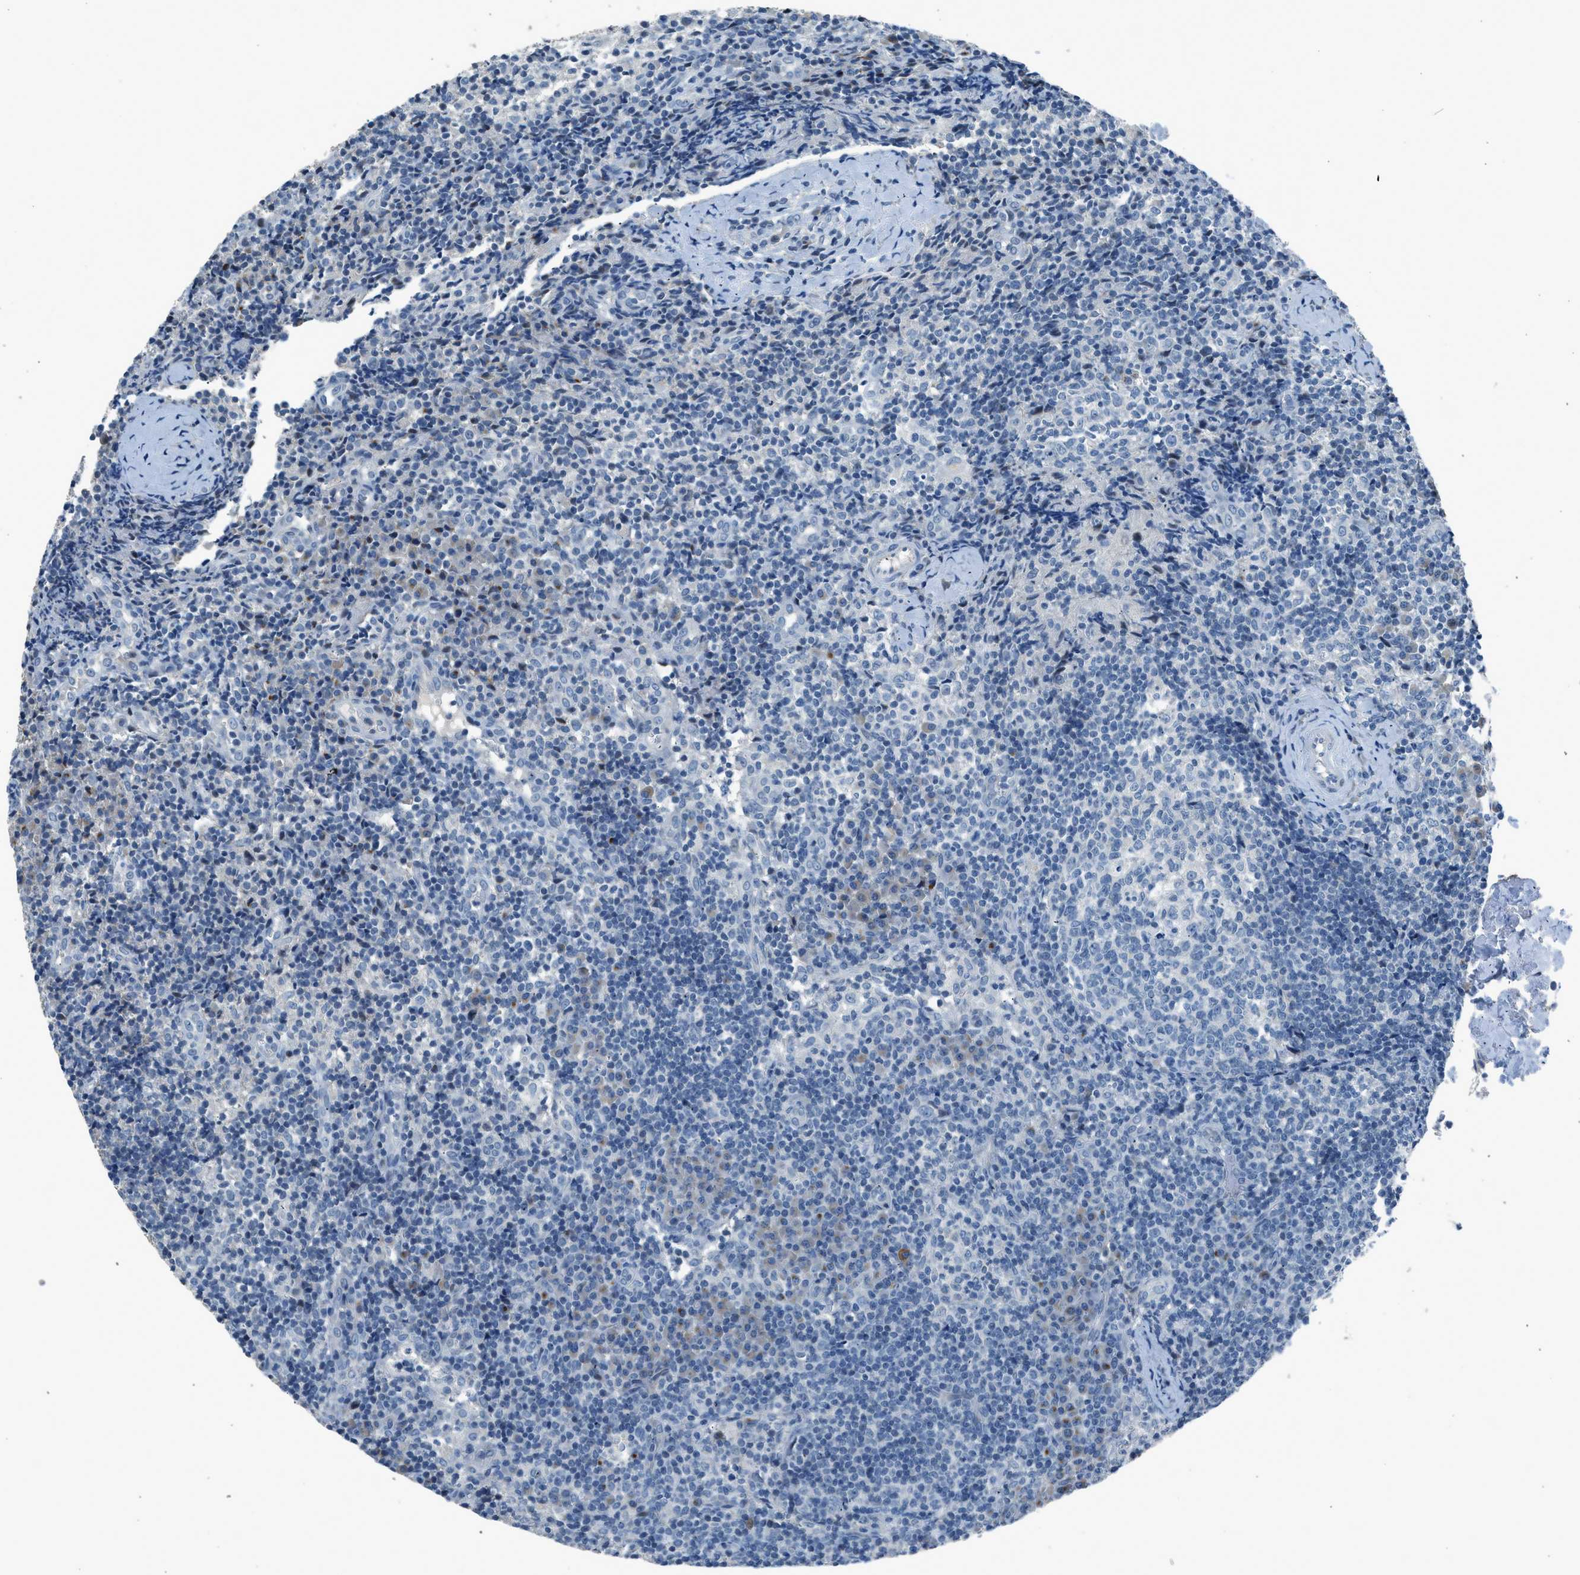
{"staining": {"intensity": "negative", "quantity": "none", "location": "none"}, "tissue": "lymph node", "cell_type": "Germinal center cells", "image_type": "normal", "snomed": [{"axis": "morphology", "description": "Normal tissue, NOS"}, {"axis": "morphology", "description": "Inflammation, NOS"}, {"axis": "topography", "description": "Lymph node"}], "caption": "The micrograph exhibits no significant expression in germinal center cells of lymph node. The staining is performed using DAB brown chromogen with nuclei counter-stained in using hematoxylin.", "gene": "RNF41", "patient": {"sex": "male", "age": 55}}